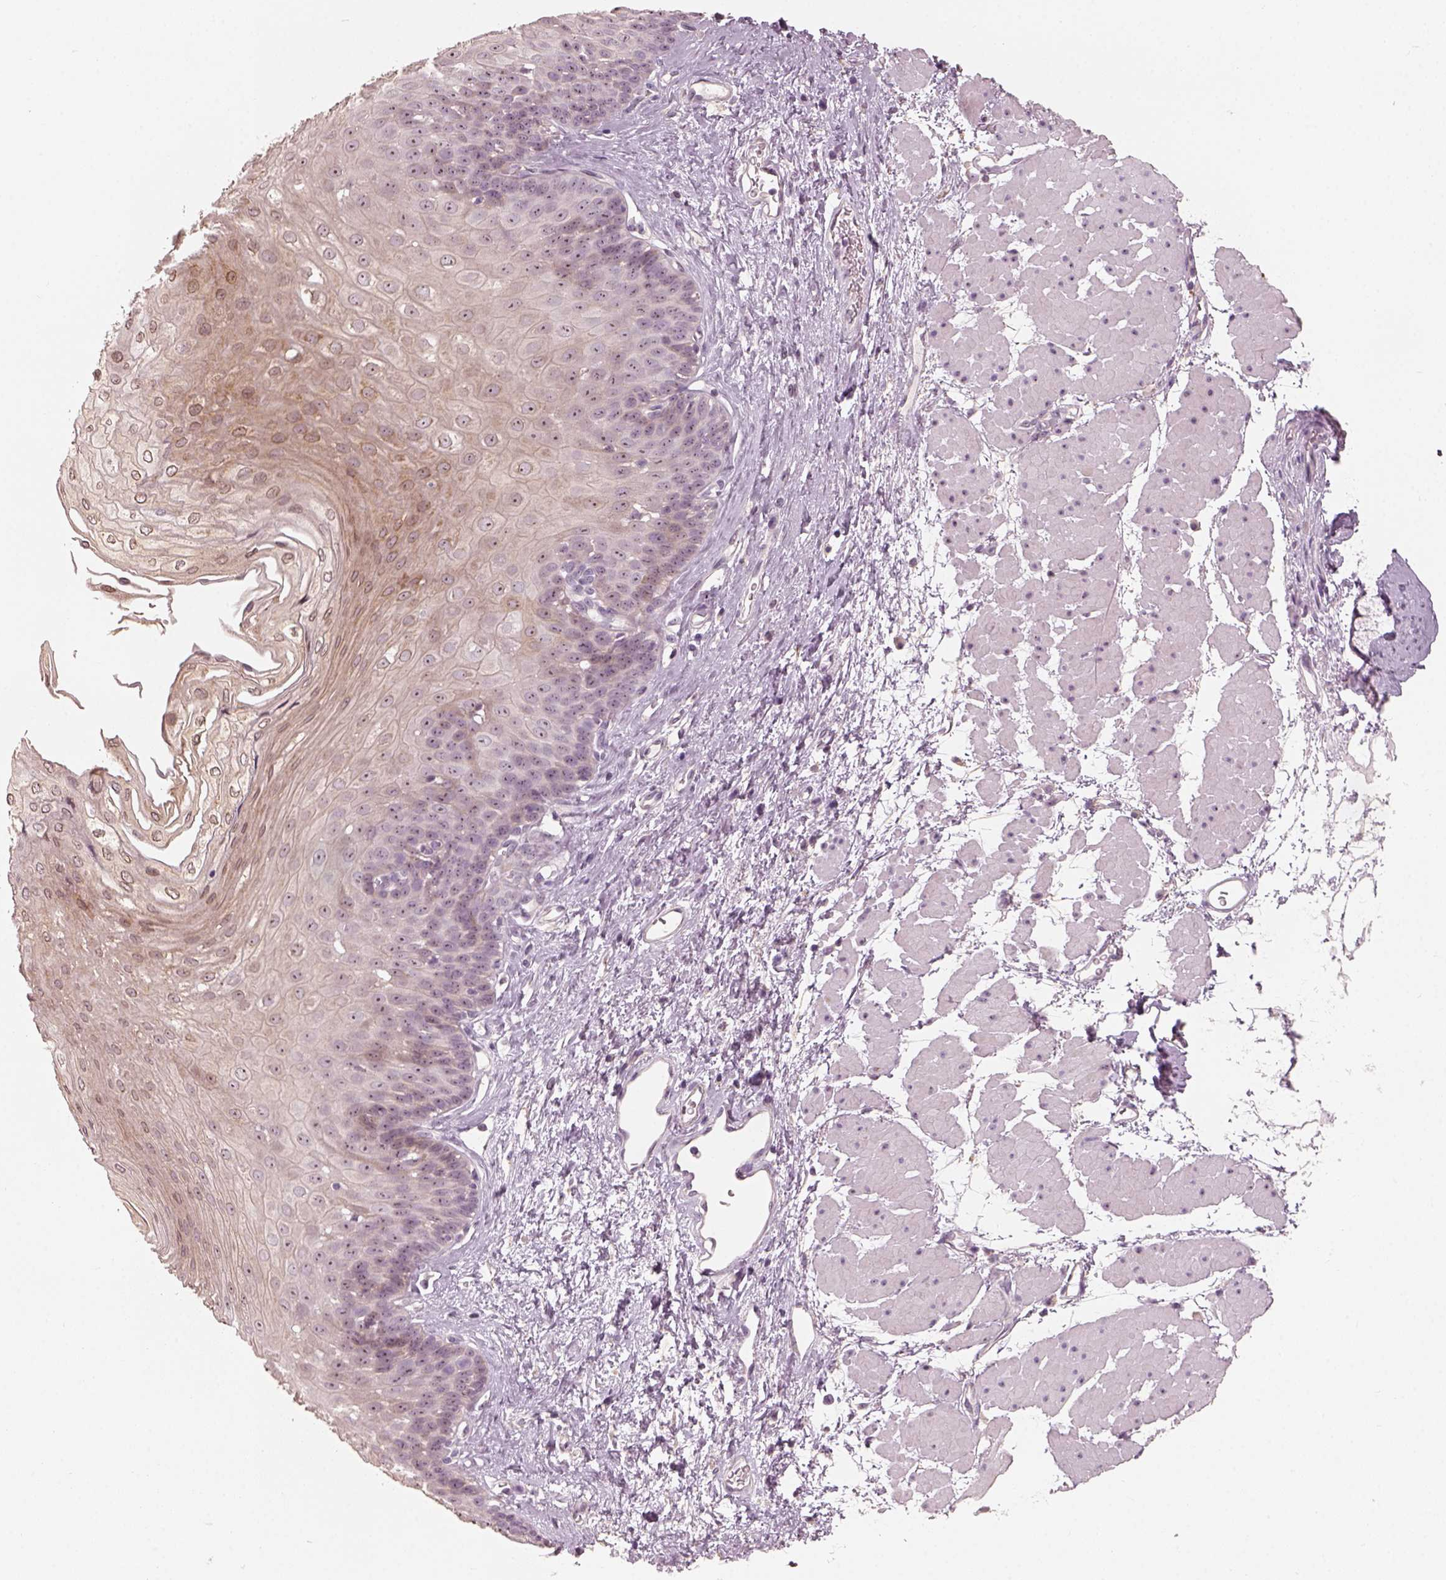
{"staining": {"intensity": "weak", "quantity": "25%-75%", "location": "cytoplasmic/membranous"}, "tissue": "esophagus", "cell_type": "Squamous epithelial cells", "image_type": "normal", "snomed": [{"axis": "morphology", "description": "Normal tissue, NOS"}, {"axis": "topography", "description": "Esophagus"}], "caption": "Immunohistochemical staining of benign human esophagus exhibits low levels of weak cytoplasmic/membranous expression in approximately 25%-75% of squamous epithelial cells.", "gene": "CDS1", "patient": {"sex": "female", "age": 62}}